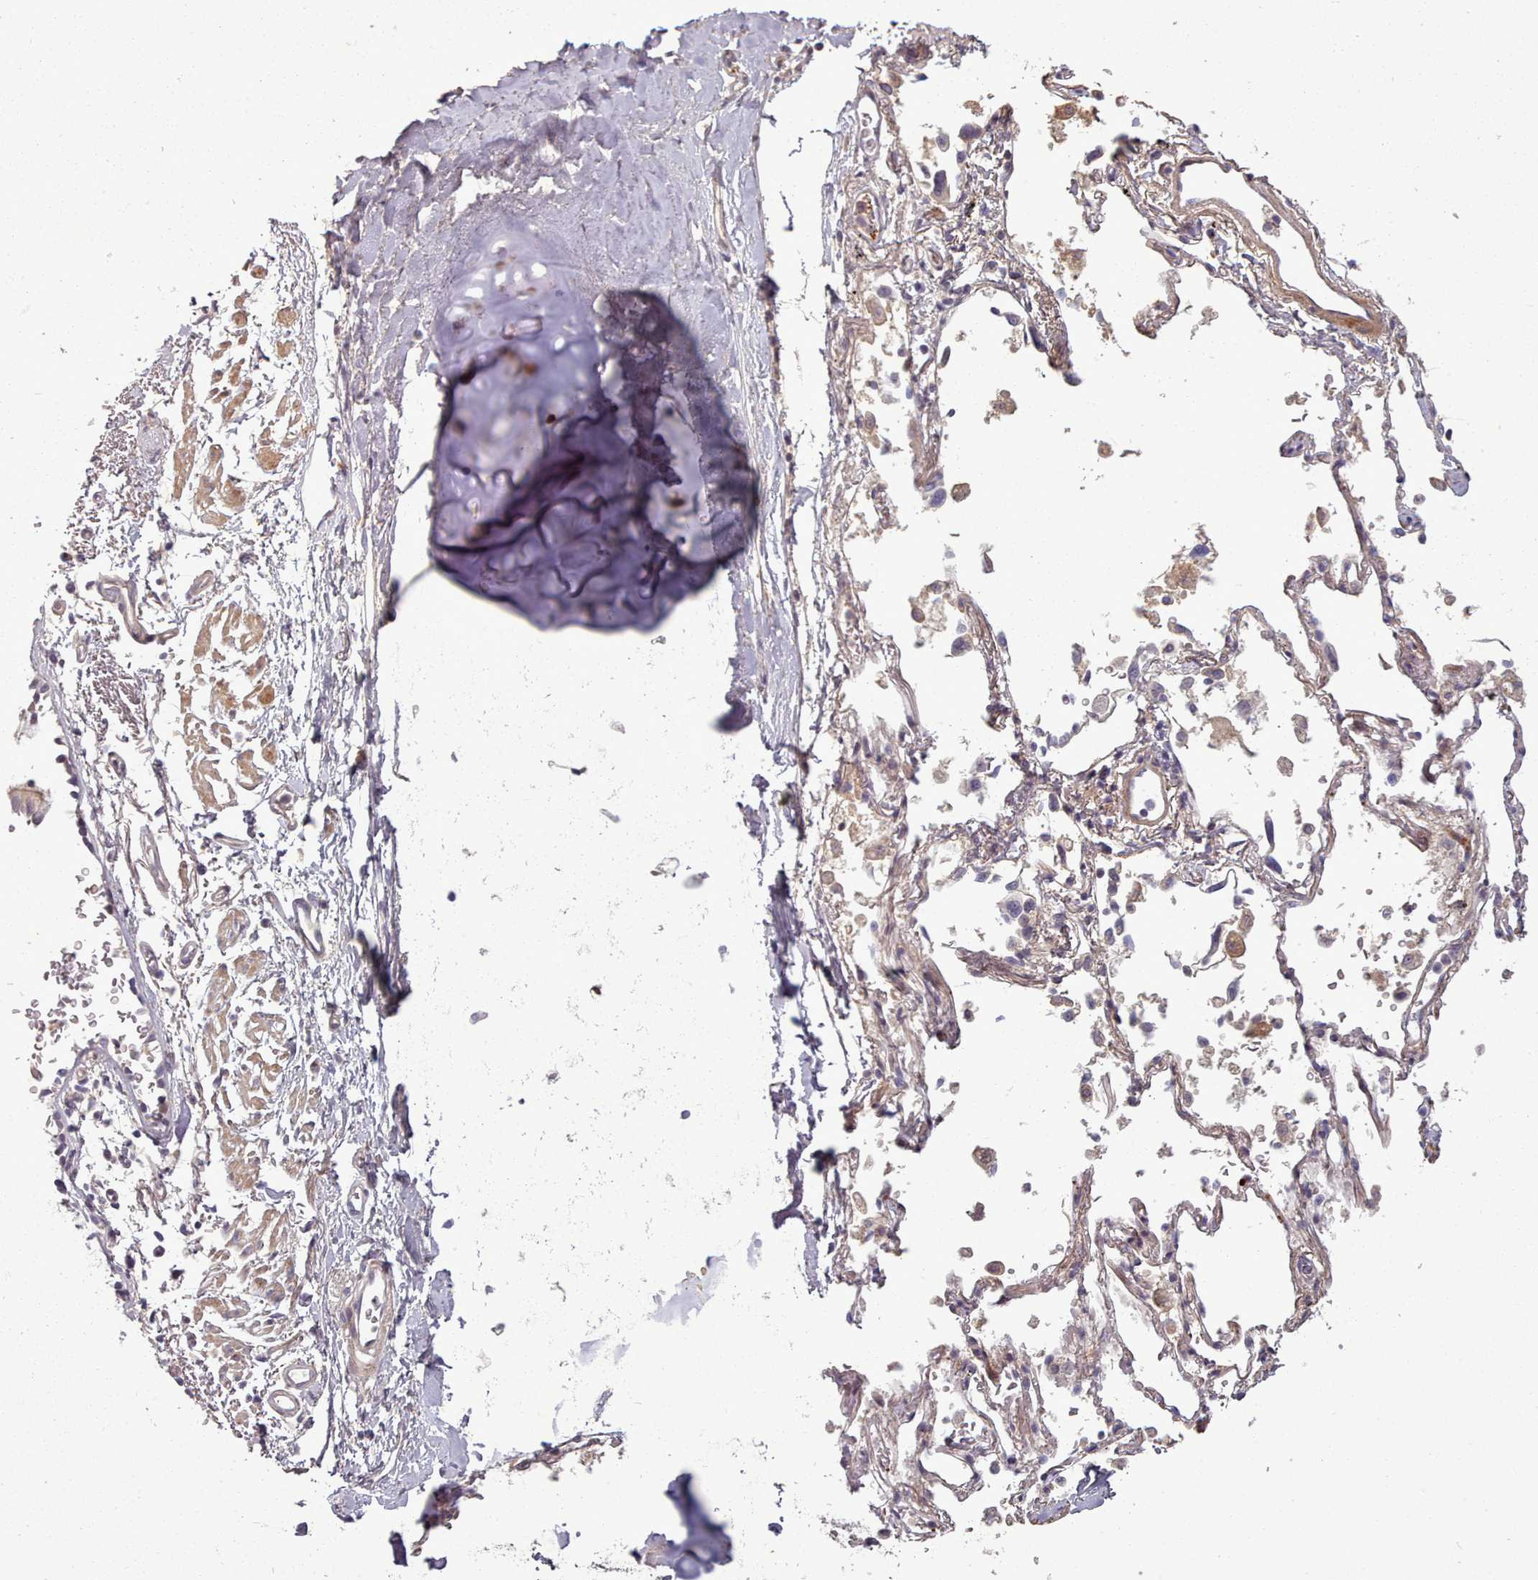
{"staining": {"intensity": "negative", "quantity": "none", "location": "none"}, "tissue": "adipose tissue", "cell_type": "Adipocytes", "image_type": "normal", "snomed": [{"axis": "morphology", "description": "Normal tissue, NOS"}, {"axis": "topography", "description": "Cartilage tissue"}], "caption": "Adipocytes show no significant staining in unremarkable adipose tissue.", "gene": "LEFTY1", "patient": {"sex": "male", "age": 73}}